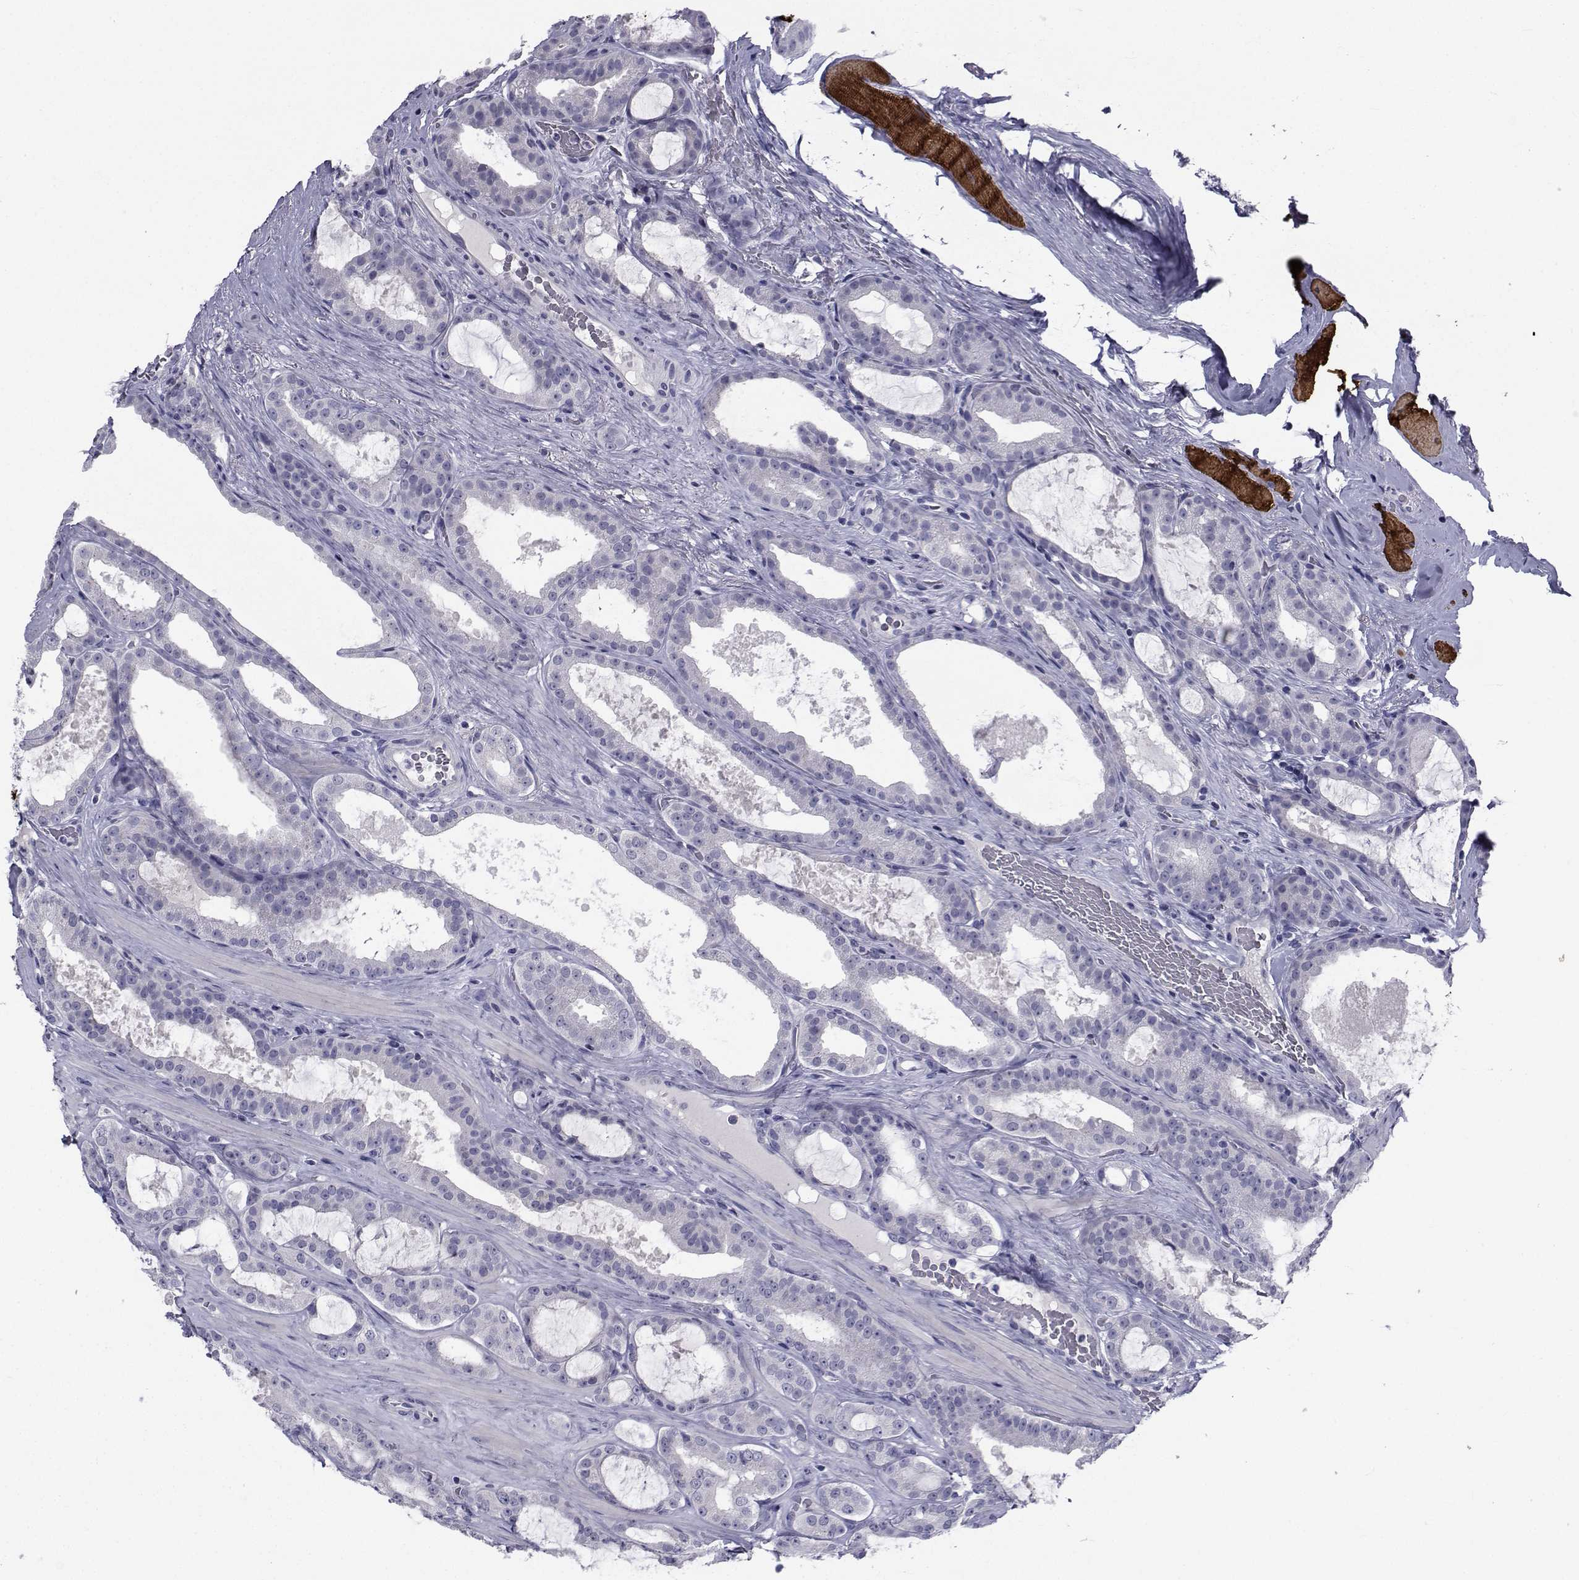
{"staining": {"intensity": "negative", "quantity": "none", "location": "none"}, "tissue": "prostate cancer", "cell_type": "Tumor cells", "image_type": "cancer", "snomed": [{"axis": "morphology", "description": "Adenocarcinoma, NOS"}, {"axis": "topography", "description": "Prostate"}], "caption": "DAB (3,3'-diaminobenzidine) immunohistochemical staining of human adenocarcinoma (prostate) shows no significant expression in tumor cells.", "gene": "CHRNA1", "patient": {"sex": "male", "age": 67}}